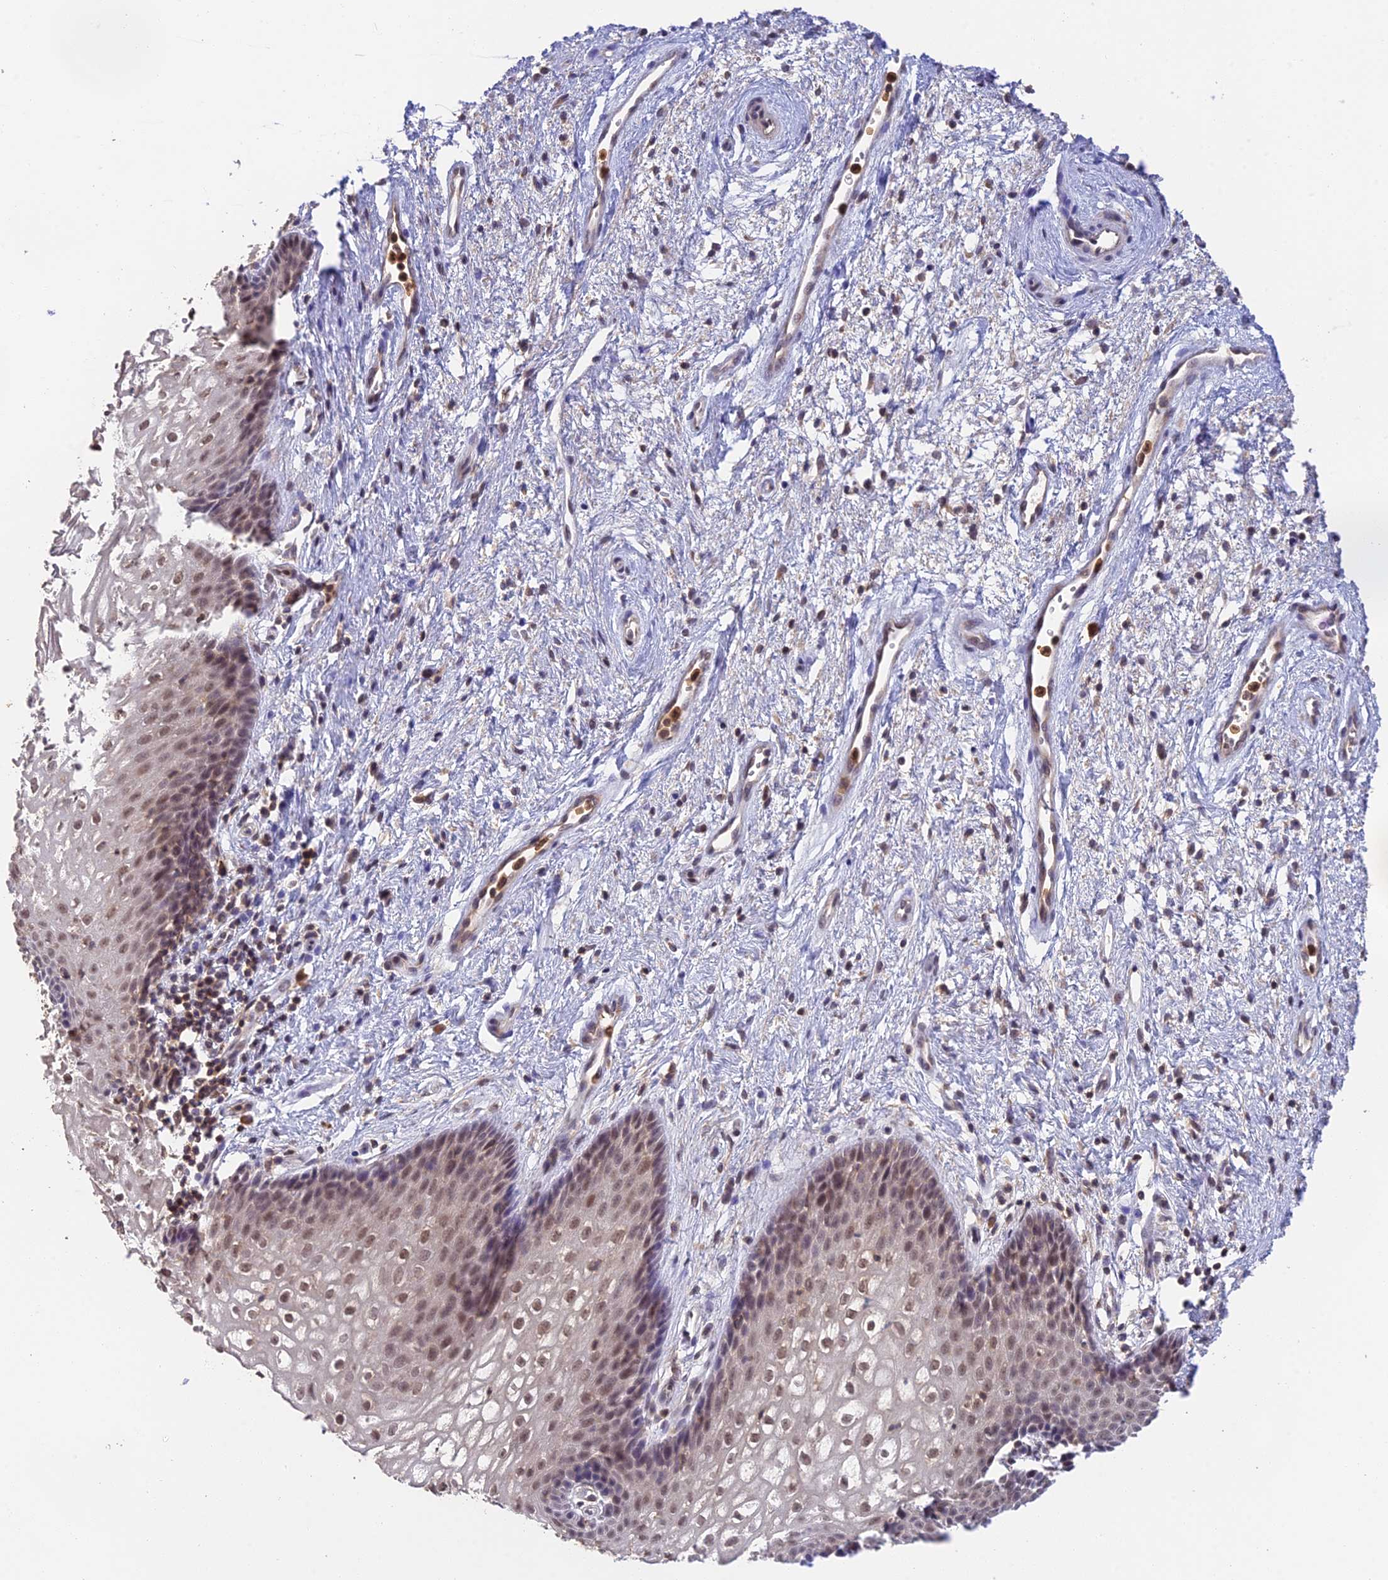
{"staining": {"intensity": "moderate", "quantity": "25%-75%", "location": "nuclear"}, "tissue": "vagina", "cell_type": "Squamous epithelial cells", "image_type": "normal", "snomed": [{"axis": "morphology", "description": "Normal tissue, NOS"}, {"axis": "topography", "description": "Vagina"}], "caption": "An immunohistochemistry (IHC) histopathology image of unremarkable tissue is shown. Protein staining in brown shows moderate nuclear positivity in vagina within squamous epithelial cells.", "gene": "PEX16", "patient": {"sex": "female", "age": 34}}